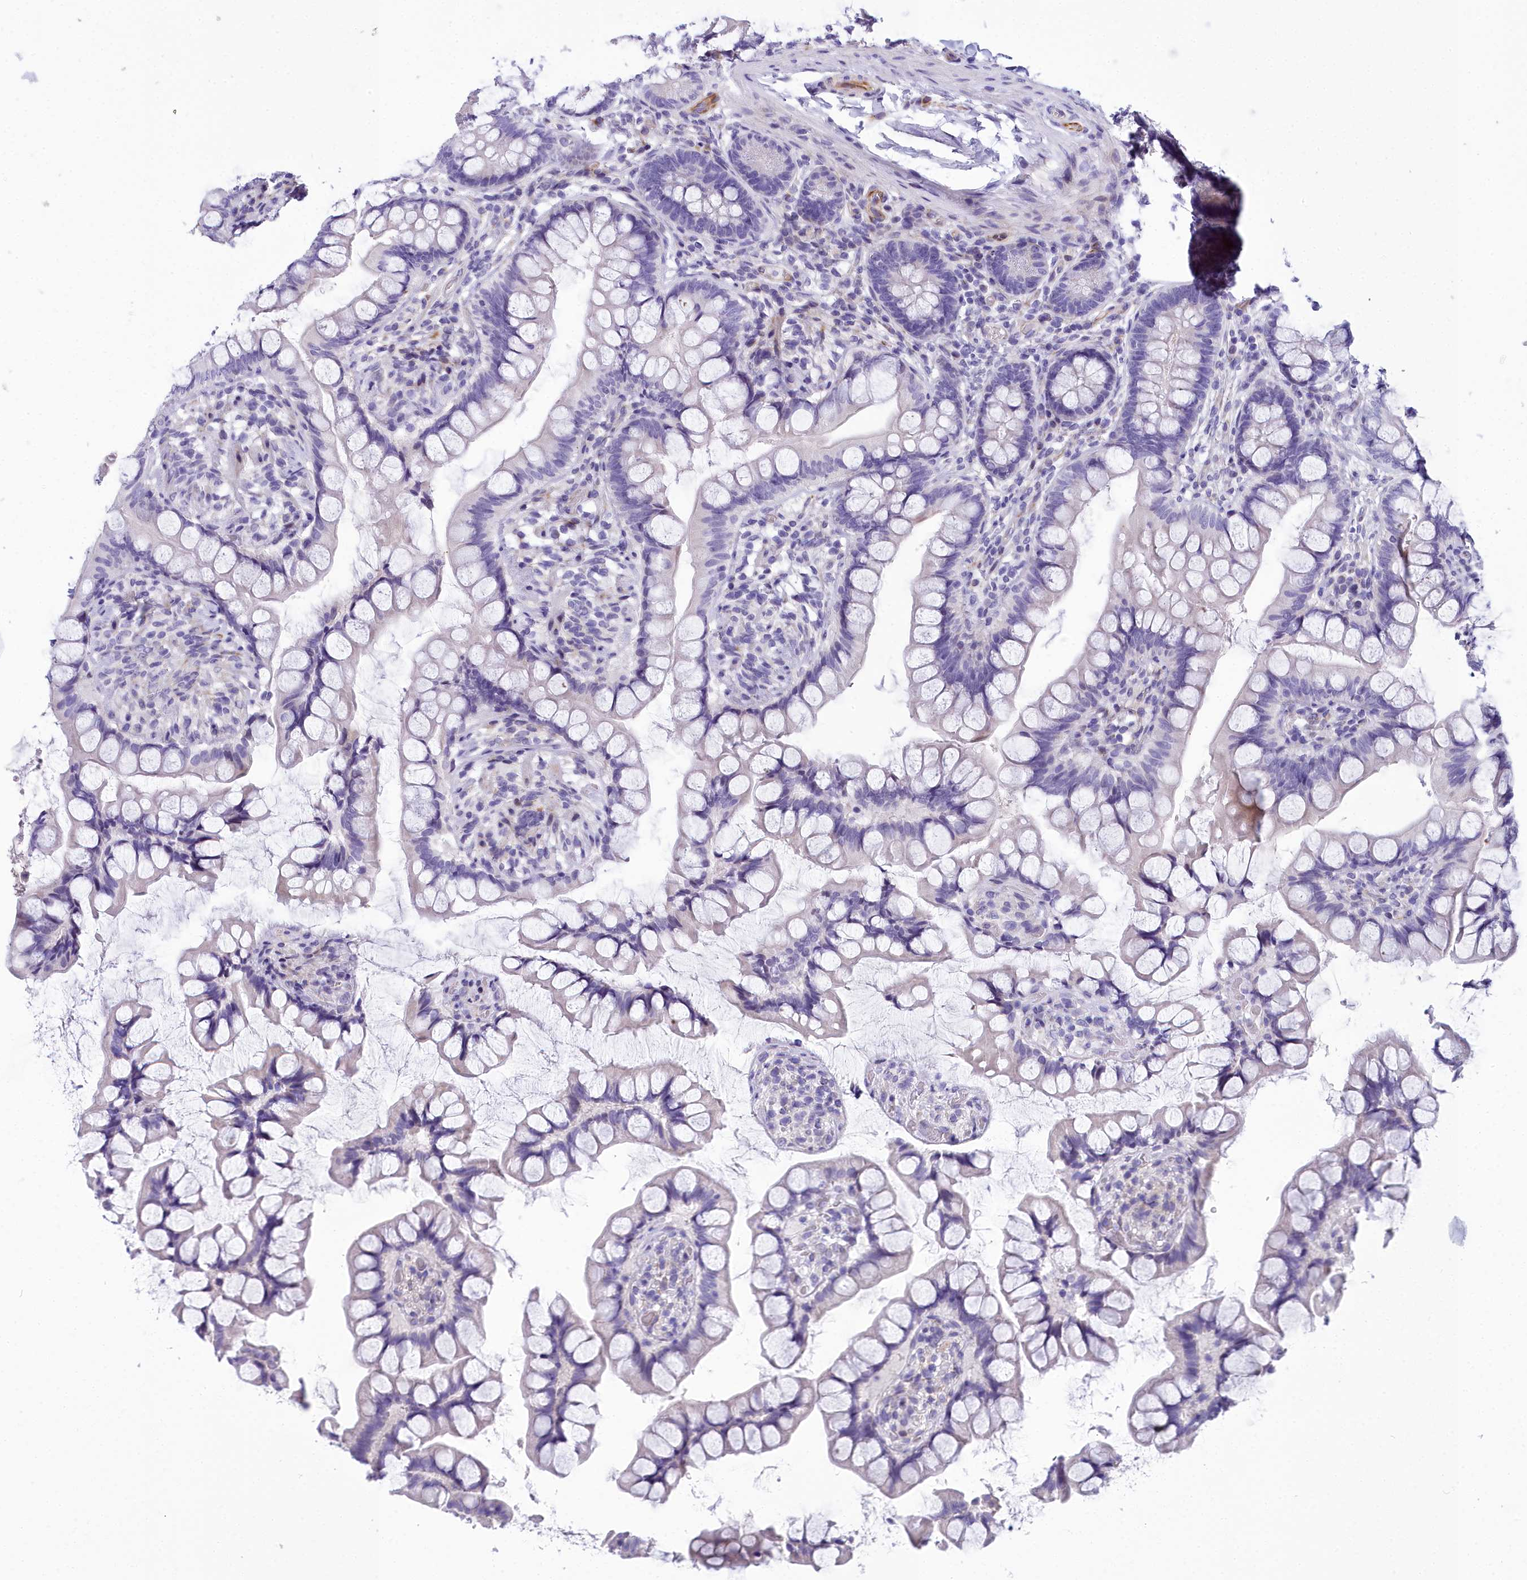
{"staining": {"intensity": "negative", "quantity": "none", "location": "none"}, "tissue": "small intestine", "cell_type": "Glandular cells", "image_type": "normal", "snomed": [{"axis": "morphology", "description": "Normal tissue, NOS"}, {"axis": "topography", "description": "Small intestine"}], "caption": "DAB immunohistochemical staining of unremarkable human small intestine displays no significant expression in glandular cells.", "gene": "TIMM22", "patient": {"sex": "male", "age": 70}}